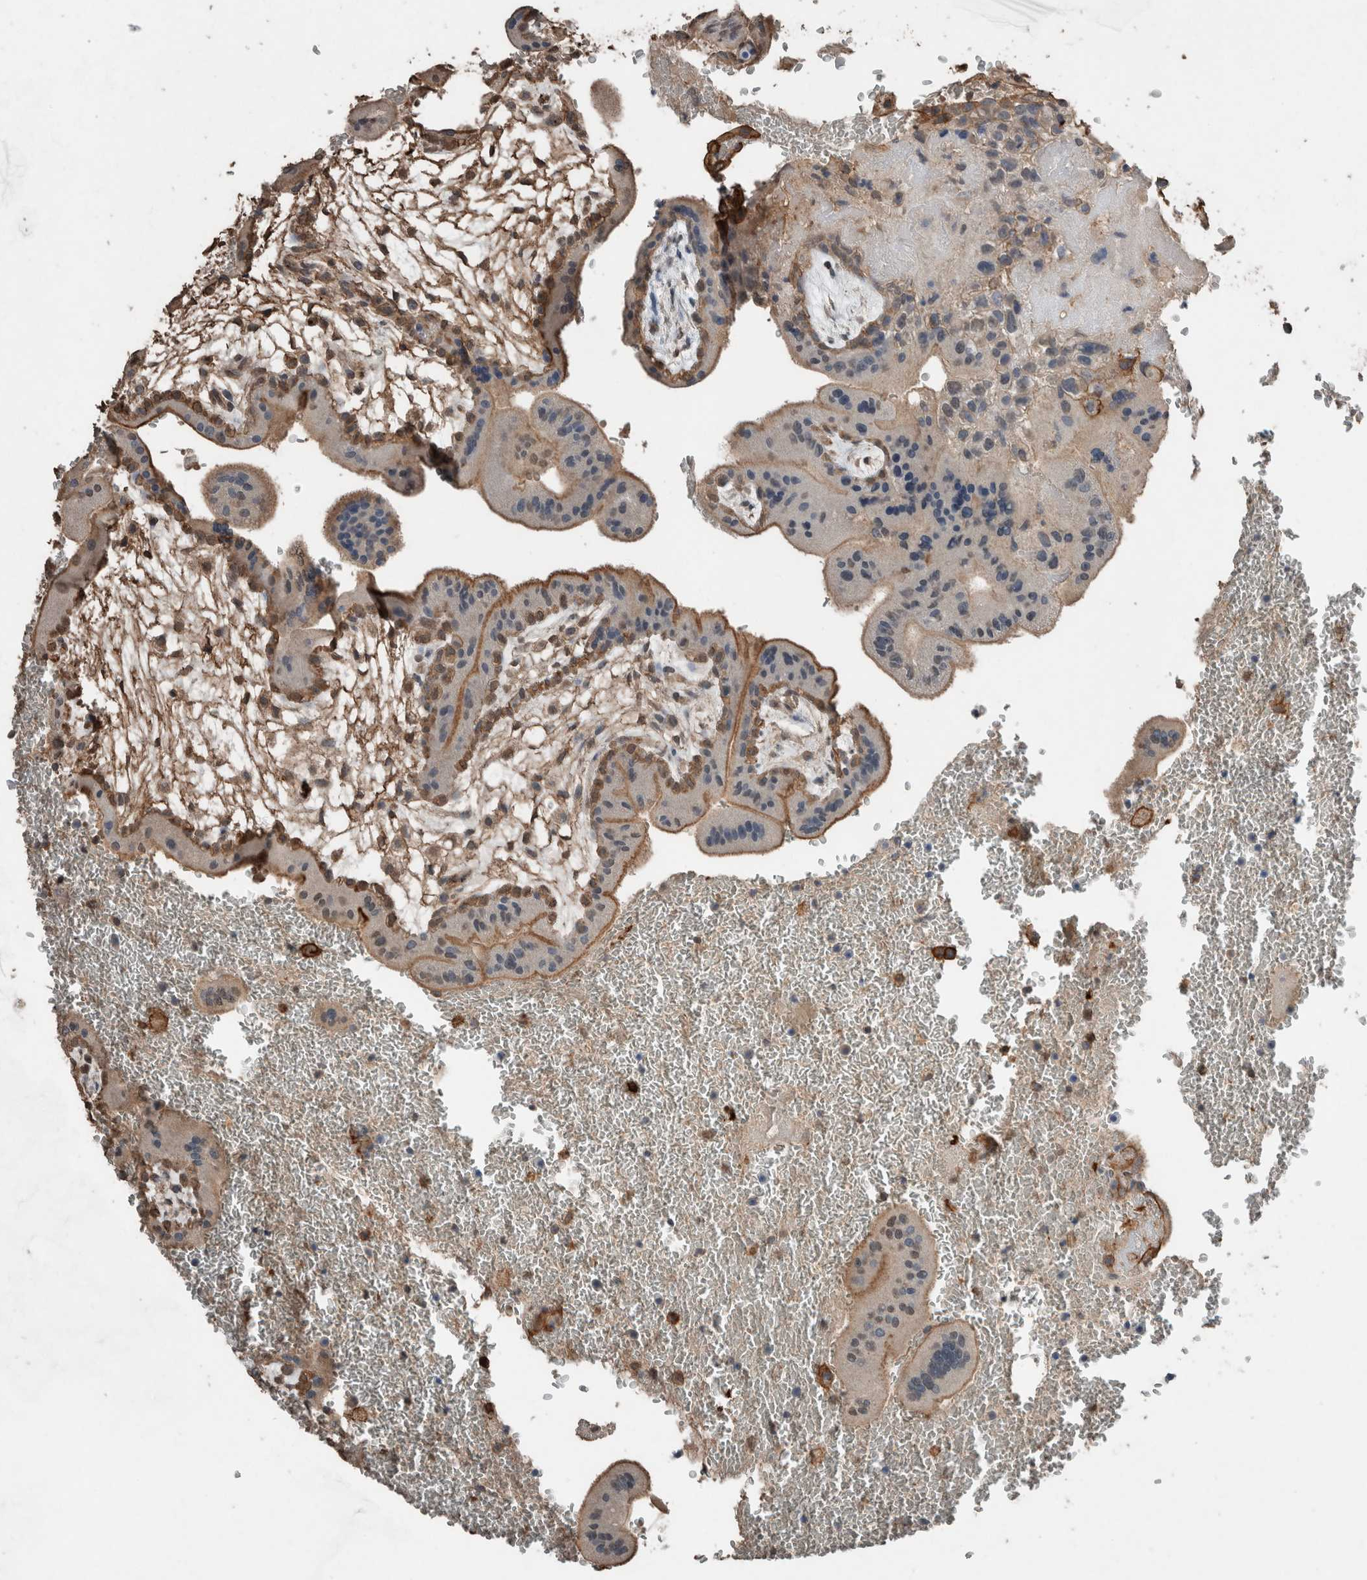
{"staining": {"intensity": "moderate", "quantity": ">75%", "location": "cytoplasmic/membranous"}, "tissue": "placenta", "cell_type": "Trophoblastic cells", "image_type": "normal", "snomed": [{"axis": "morphology", "description": "Normal tissue, NOS"}, {"axis": "topography", "description": "Placenta"}], "caption": "High-power microscopy captured an immunohistochemistry photomicrograph of unremarkable placenta, revealing moderate cytoplasmic/membranous staining in about >75% of trophoblastic cells. The staining was performed using DAB, with brown indicating positive protein expression. Nuclei are stained blue with hematoxylin.", "gene": "S100A10", "patient": {"sex": "female", "age": 35}}